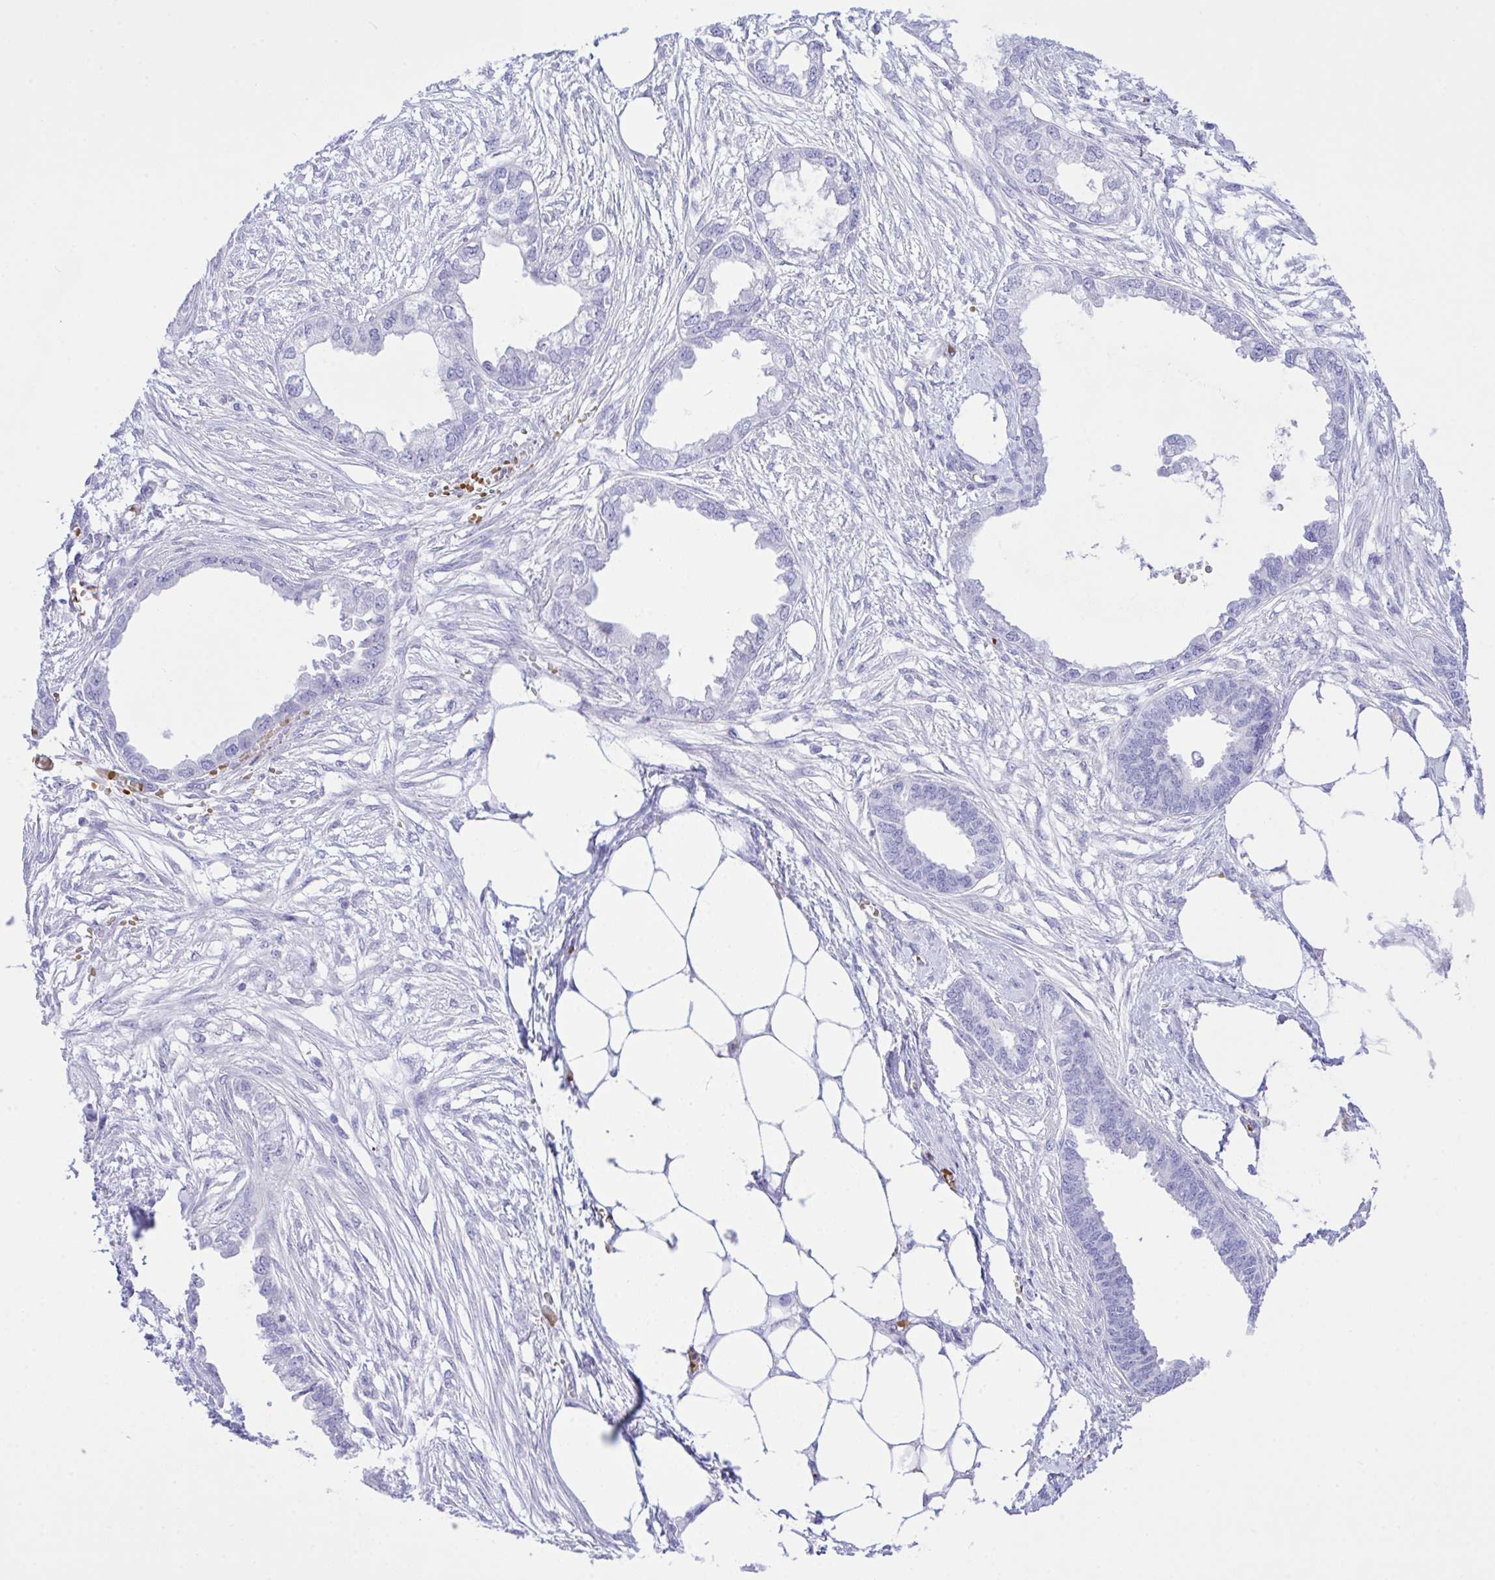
{"staining": {"intensity": "negative", "quantity": "none", "location": "none"}, "tissue": "endometrial cancer", "cell_type": "Tumor cells", "image_type": "cancer", "snomed": [{"axis": "morphology", "description": "Adenocarcinoma, NOS"}, {"axis": "morphology", "description": "Adenocarcinoma, metastatic, NOS"}, {"axis": "topography", "description": "Adipose tissue"}, {"axis": "topography", "description": "Endometrium"}], "caption": "Protein analysis of endometrial cancer (adenocarcinoma) shows no significant staining in tumor cells. The staining was performed using DAB (3,3'-diaminobenzidine) to visualize the protein expression in brown, while the nuclei were stained in blue with hematoxylin (Magnification: 20x).", "gene": "ZNF221", "patient": {"sex": "female", "age": 67}}